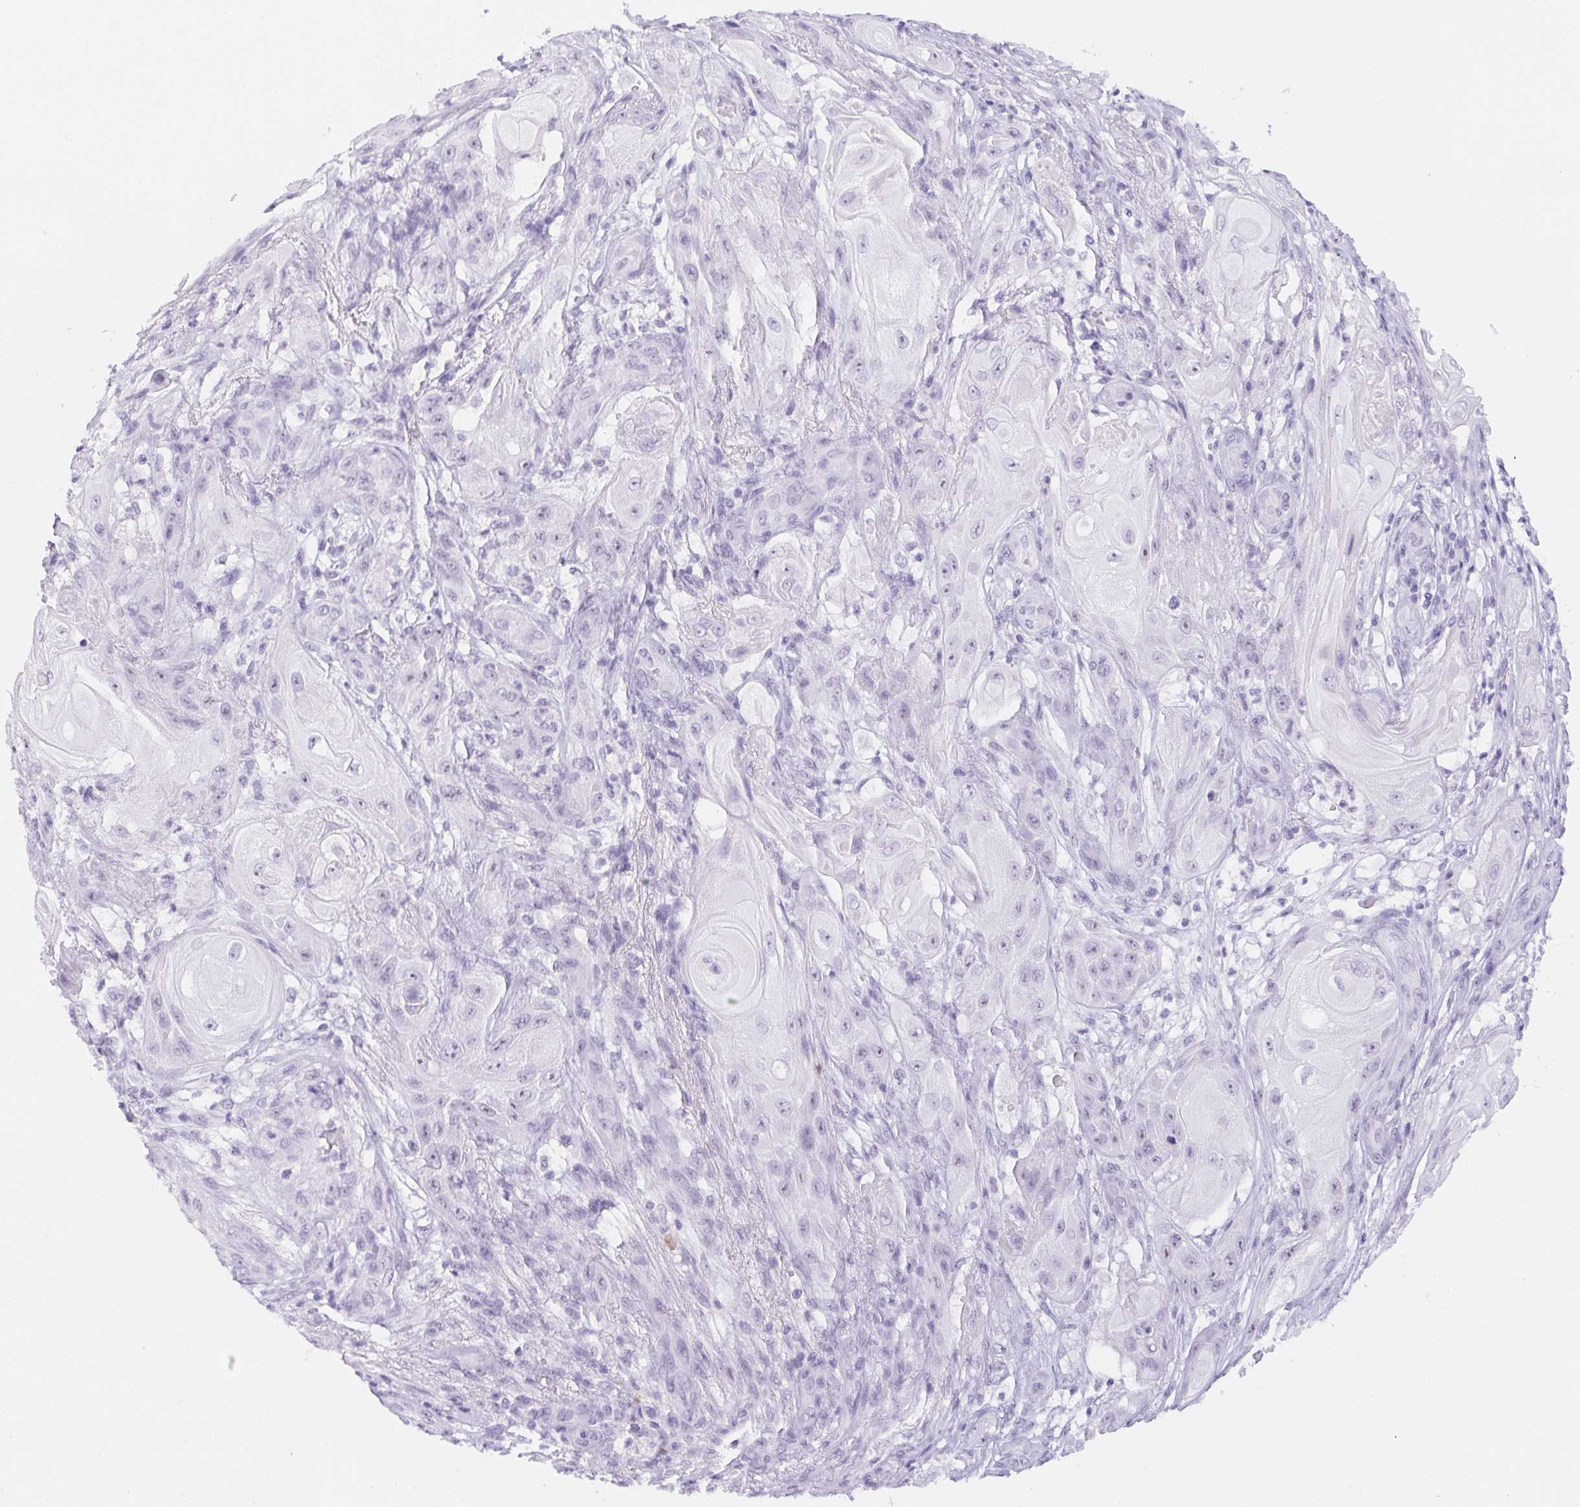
{"staining": {"intensity": "negative", "quantity": "none", "location": "none"}, "tissue": "skin cancer", "cell_type": "Tumor cells", "image_type": "cancer", "snomed": [{"axis": "morphology", "description": "Squamous cell carcinoma, NOS"}, {"axis": "topography", "description": "Skin"}], "caption": "Immunohistochemistry (IHC) photomicrograph of skin cancer (squamous cell carcinoma) stained for a protein (brown), which exhibits no expression in tumor cells.", "gene": "ST8SIA3", "patient": {"sex": "male", "age": 62}}